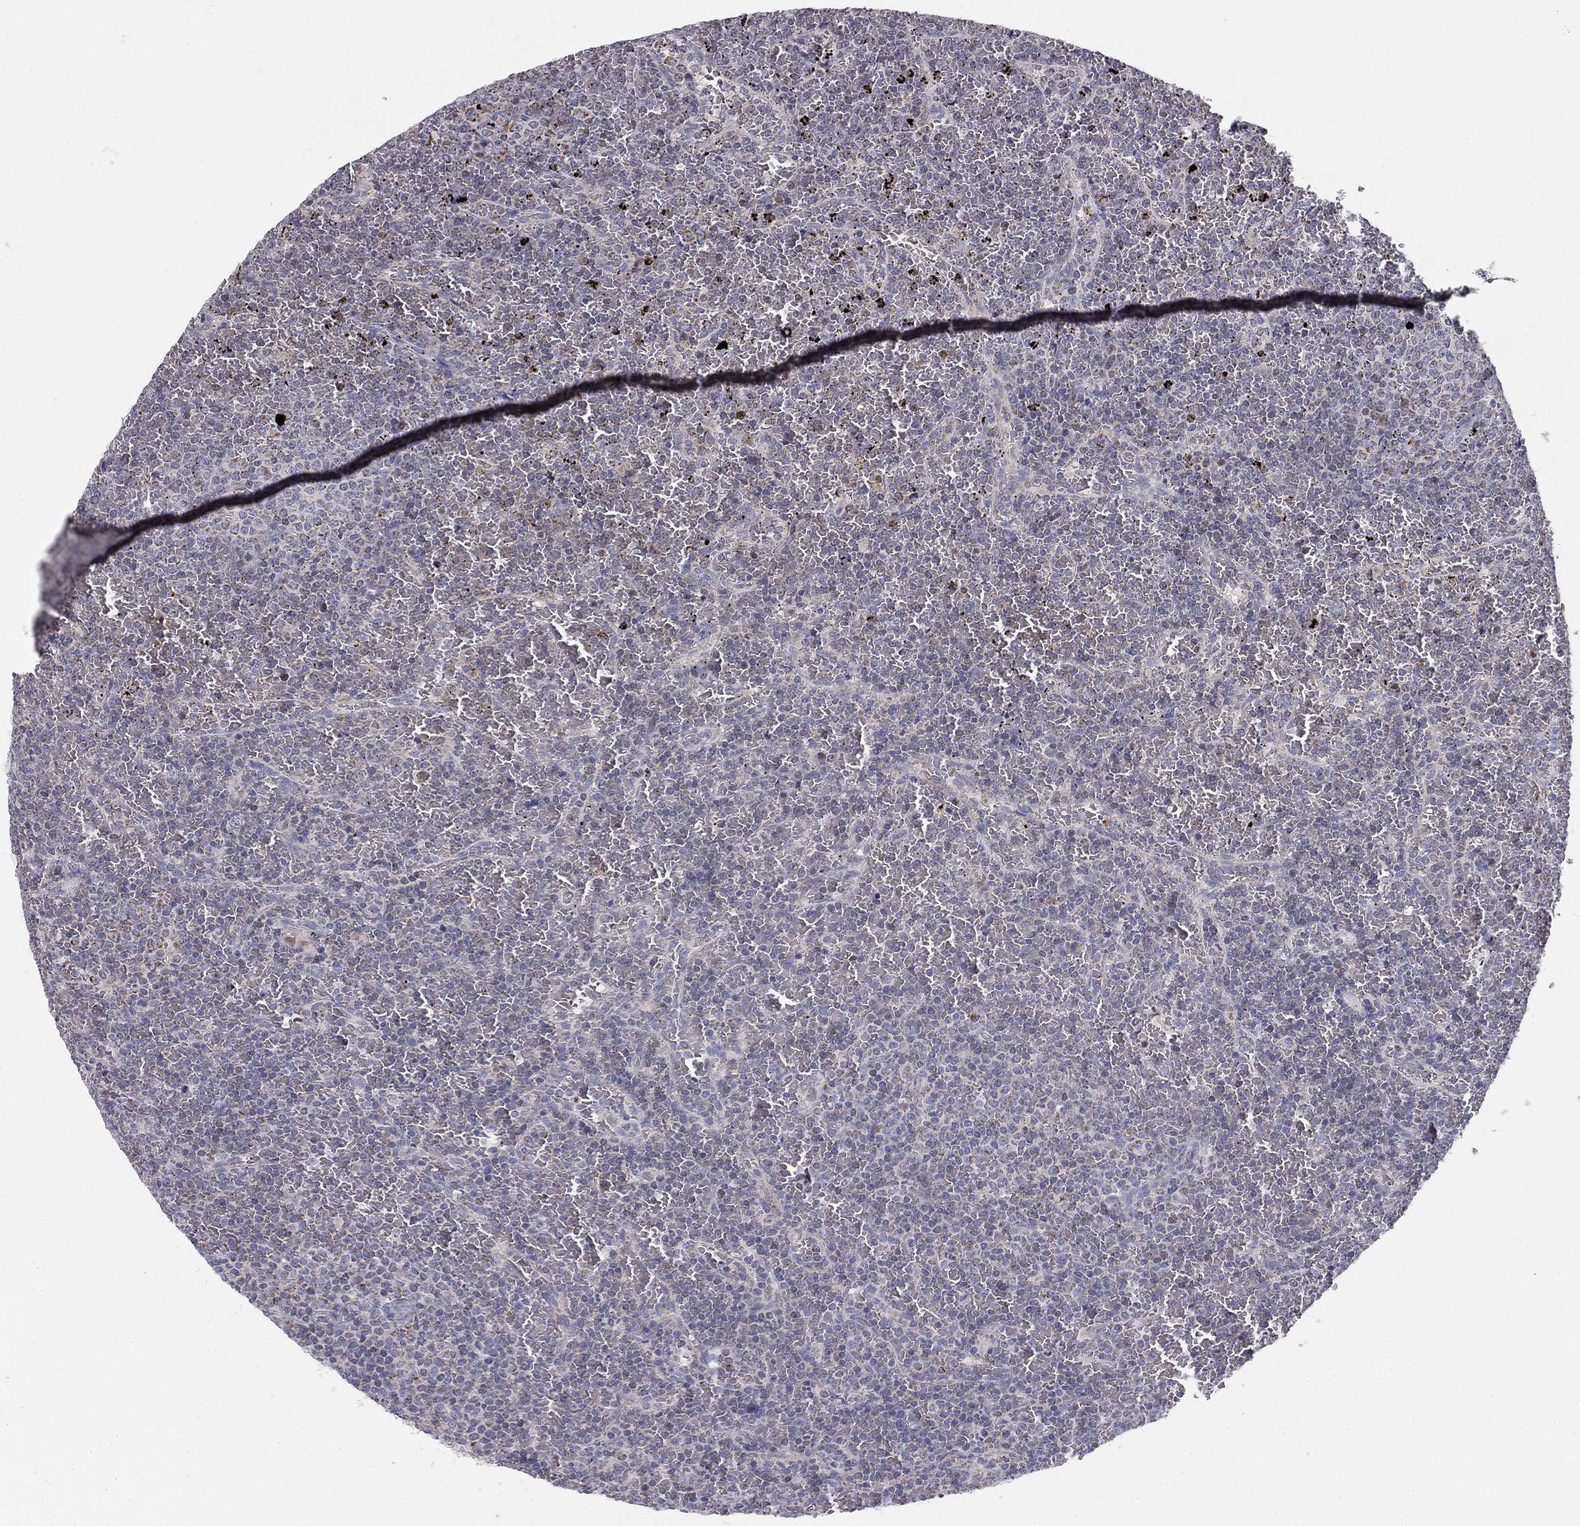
{"staining": {"intensity": "negative", "quantity": "none", "location": "none"}, "tissue": "lymphoma", "cell_type": "Tumor cells", "image_type": "cancer", "snomed": [{"axis": "morphology", "description": "Malignant lymphoma, non-Hodgkin's type, Low grade"}, {"axis": "topography", "description": "Spleen"}], "caption": "Image shows no protein staining in tumor cells of malignant lymphoma, non-Hodgkin's type (low-grade) tissue. (DAB (3,3'-diaminobenzidine) IHC with hematoxylin counter stain).", "gene": "SLC2A9", "patient": {"sex": "female", "age": 77}}